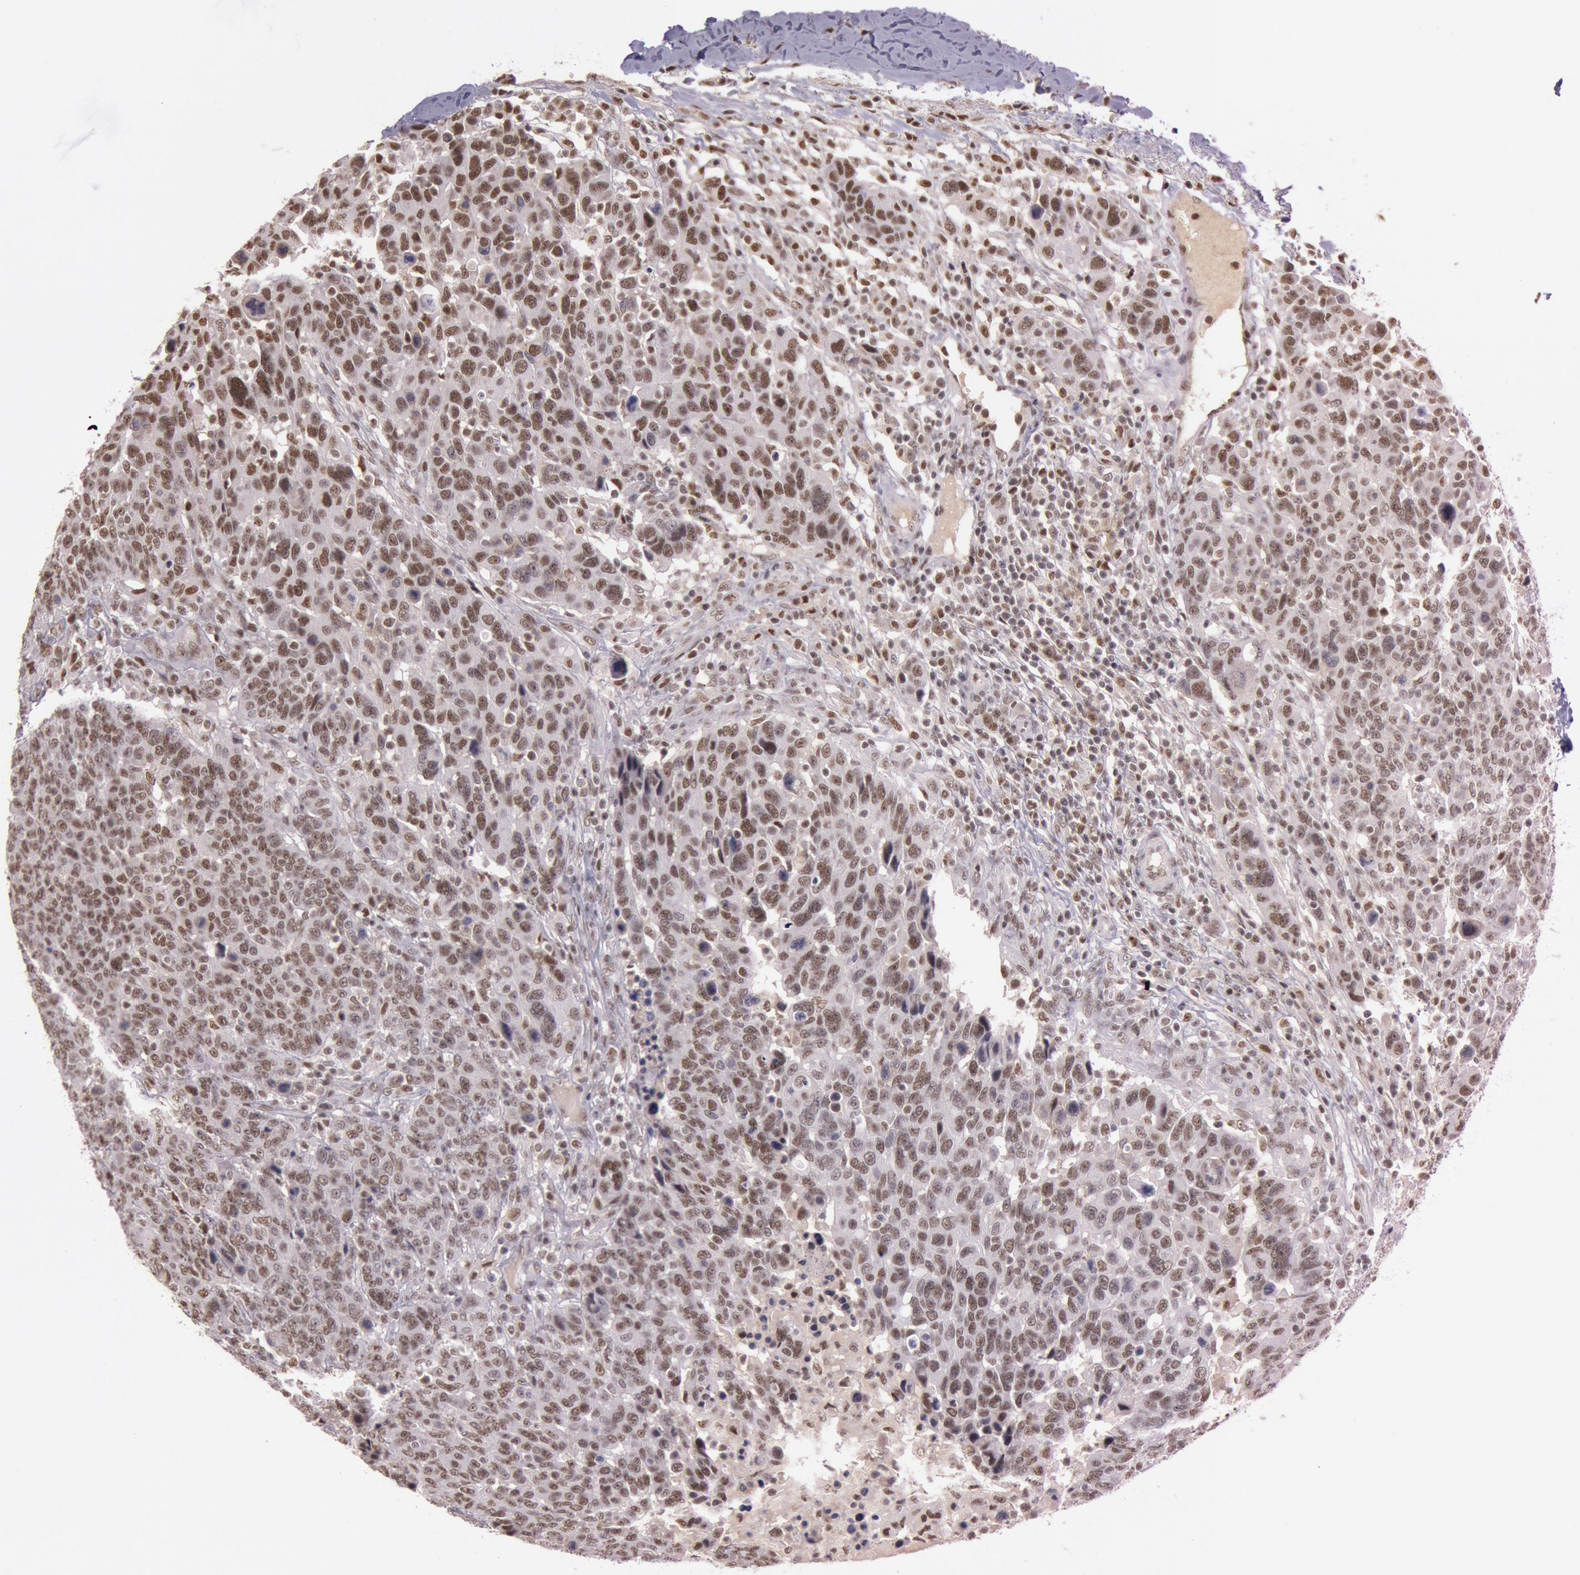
{"staining": {"intensity": "moderate", "quantity": ">75%", "location": "nuclear"}, "tissue": "breast cancer", "cell_type": "Tumor cells", "image_type": "cancer", "snomed": [{"axis": "morphology", "description": "Duct carcinoma"}, {"axis": "topography", "description": "Breast"}], "caption": "Breast invasive ductal carcinoma was stained to show a protein in brown. There is medium levels of moderate nuclear positivity in about >75% of tumor cells.", "gene": "TASL", "patient": {"sex": "female", "age": 37}}